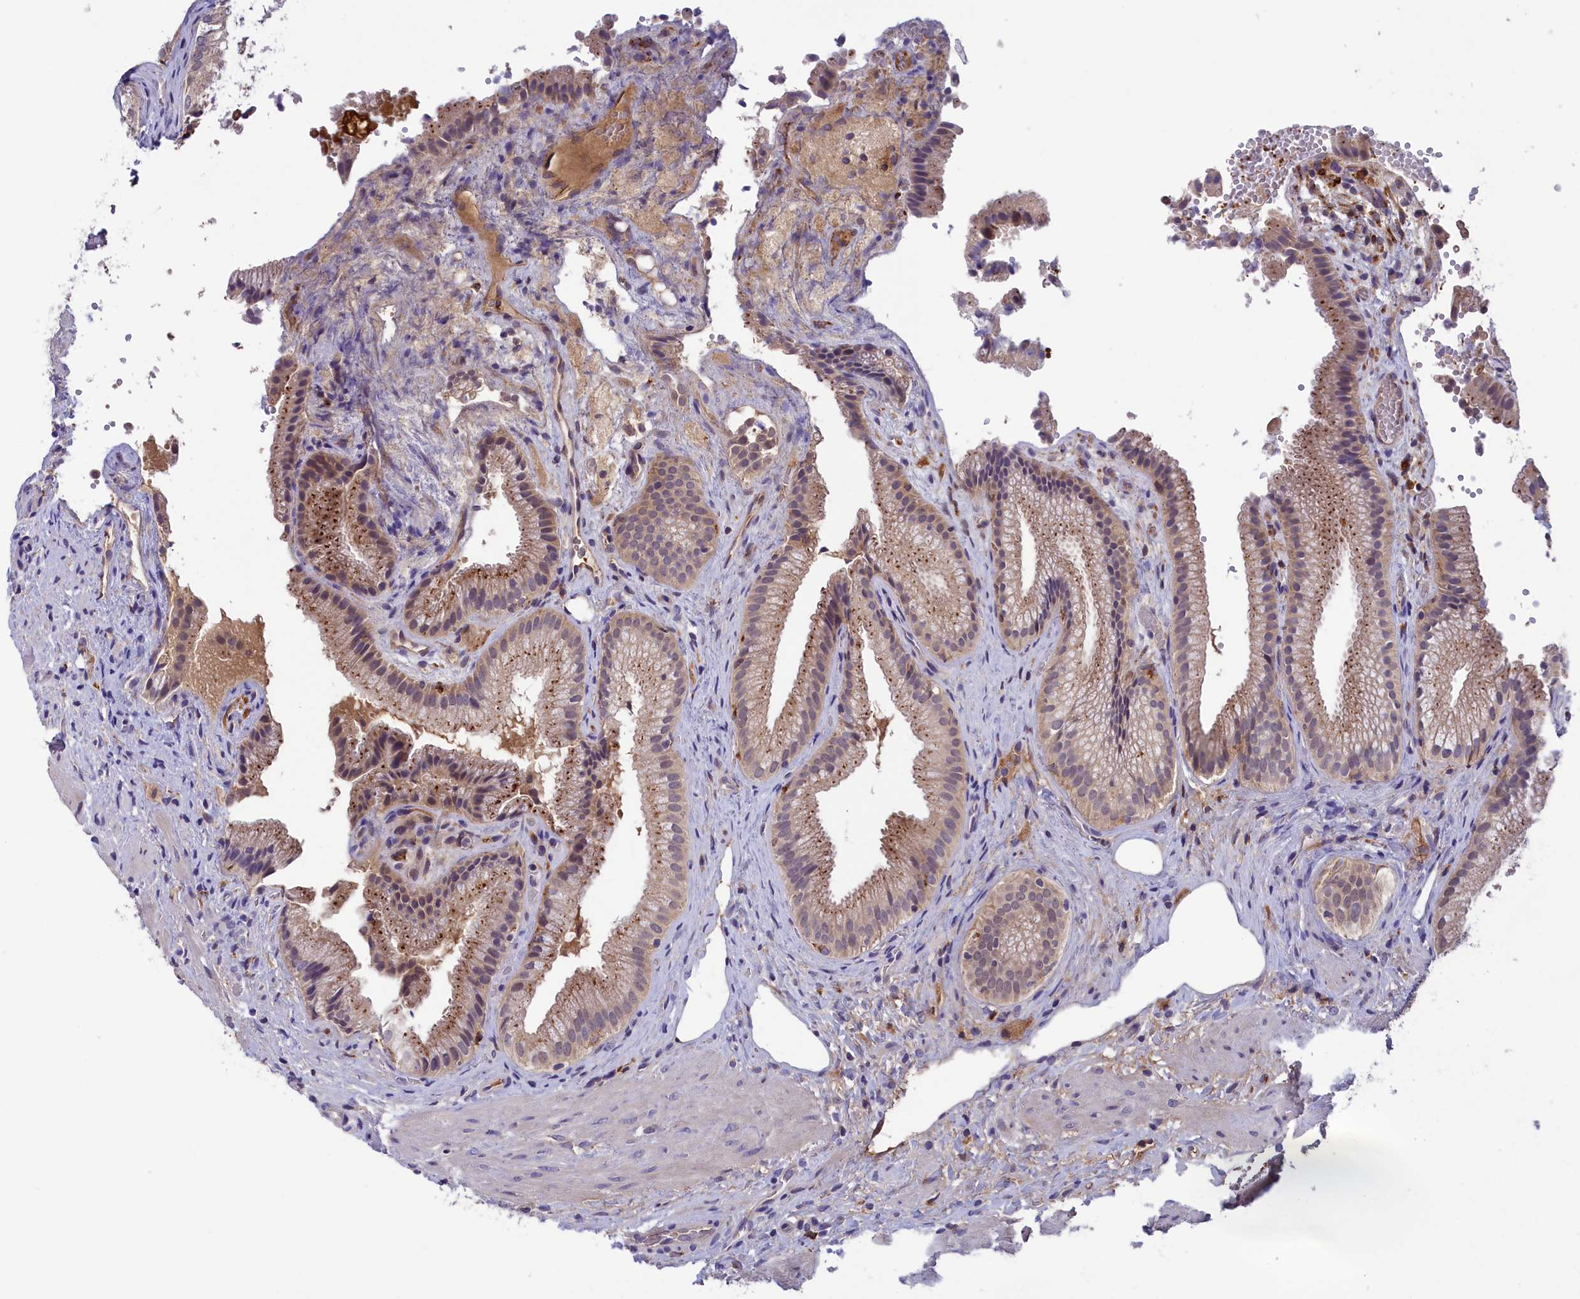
{"staining": {"intensity": "moderate", "quantity": ">75%", "location": "cytoplasmic/membranous"}, "tissue": "gallbladder", "cell_type": "Glandular cells", "image_type": "normal", "snomed": [{"axis": "morphology", "description": "Normal tissue, NOS"}, {"axis": "morphology", "description": "Inflammation, NOS"}, {"axis": "topography", "description": "Gallbladder"}], "caption": "Glandular cells demonstrate medium levels of moderate cytoplasmic/membranous expression in about >75% of cells in unremarkable gallbladder. (DAB (3,3'-diaminobenzidine) IHC, brown staining for protein, blue staining for nuclei).", "gene": "STYX", "patient": {"sex": "male", "age": 51}}